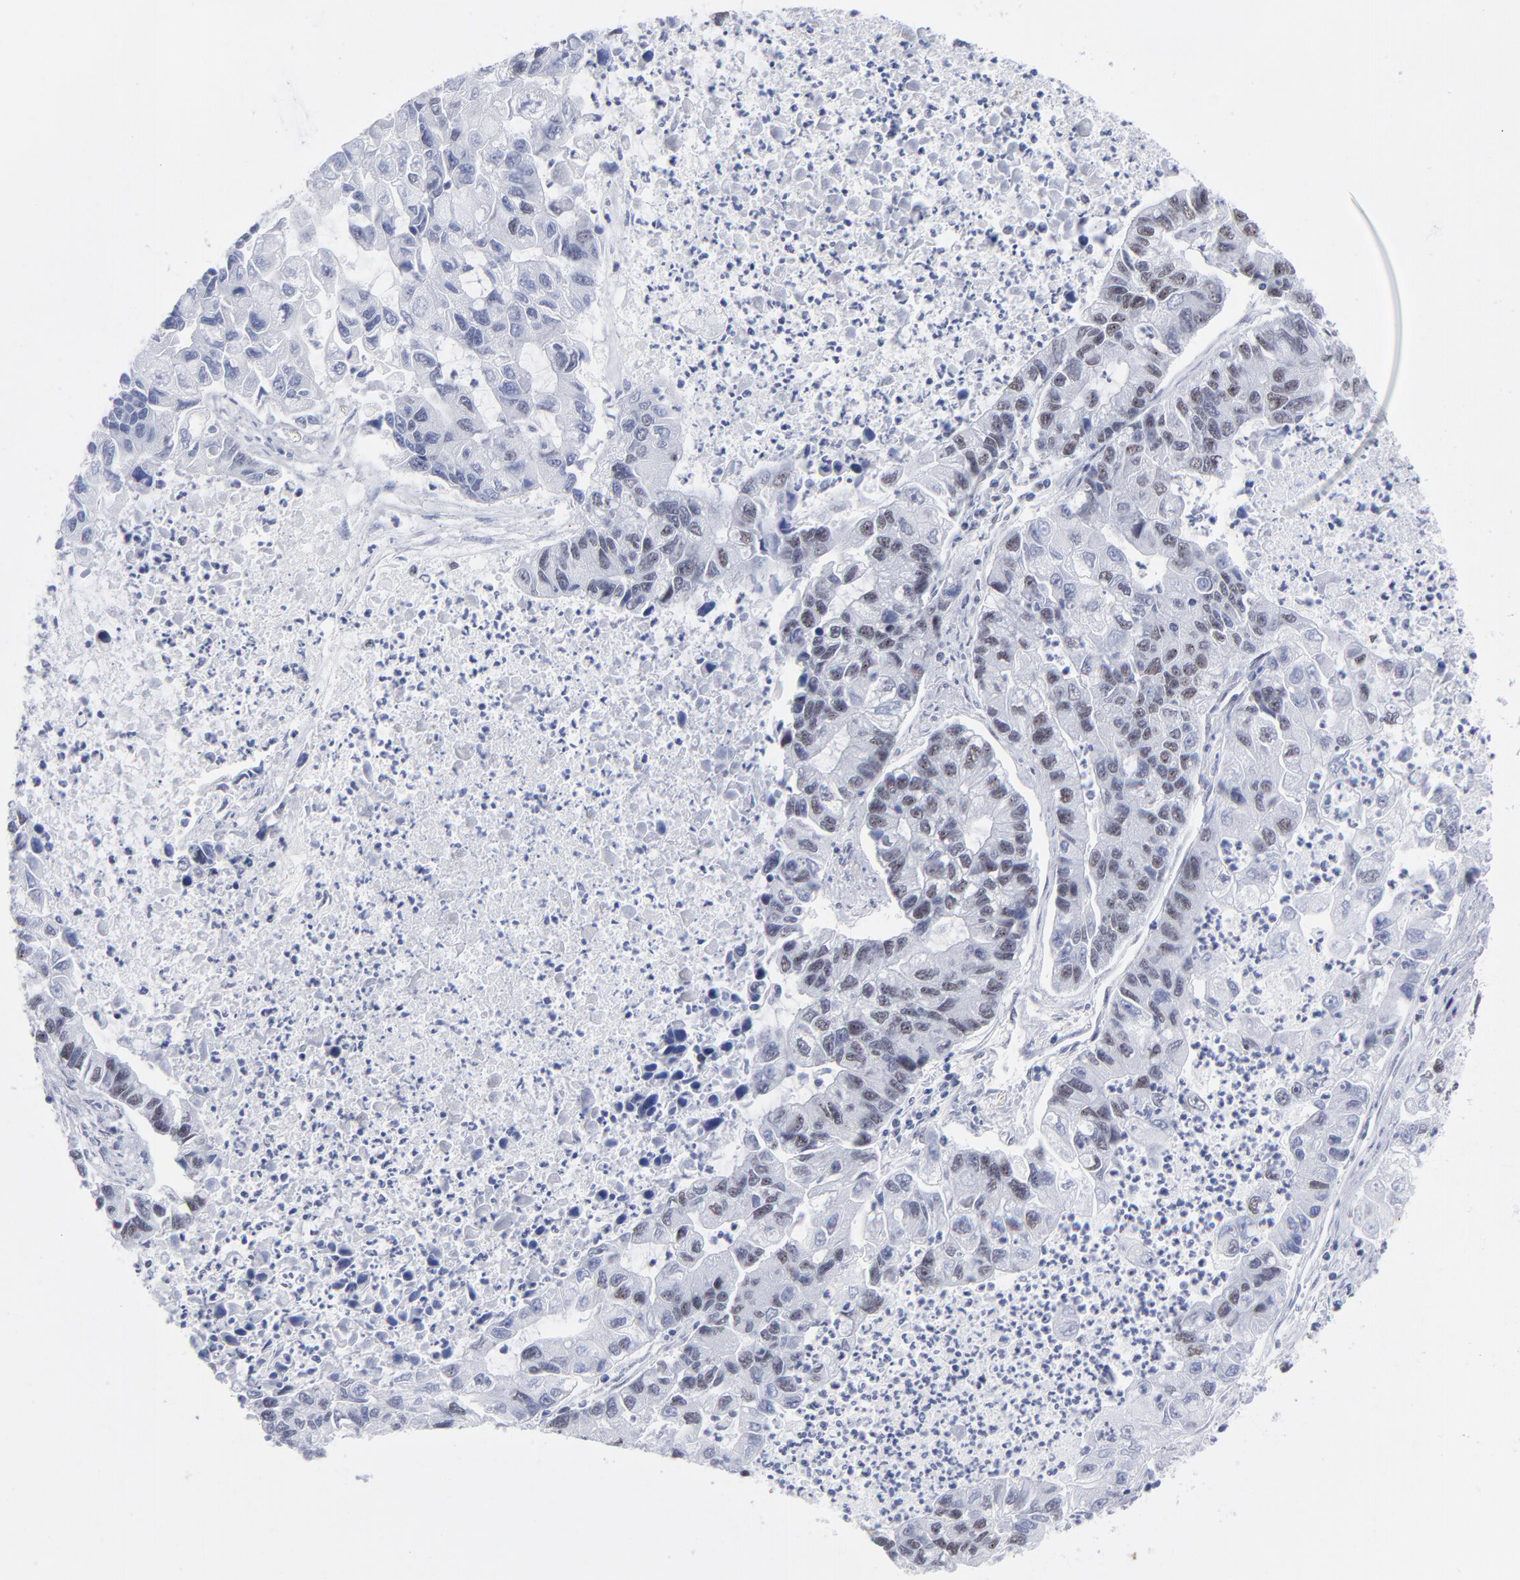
{"staining": {"intensity": "weak", "quantity": "25%-75%", "location": "nuclear"}, "tissue": "lung cancer", "cell_type": "Tumor cells", "image_type": "cancer", "snomed": [{"axis": "morphology", "description": "Adenocarcinoma, NOS"}, {"axis": "topography", "description": "Lung"}], "caption": "Lung cancer was stained to show a protein in brown. There is low levels of weak nuclear staining in approximately 25%-75% of tumor cells.", "gene": "SNRPB", "patient": {"sex": "female", "age": 51}}